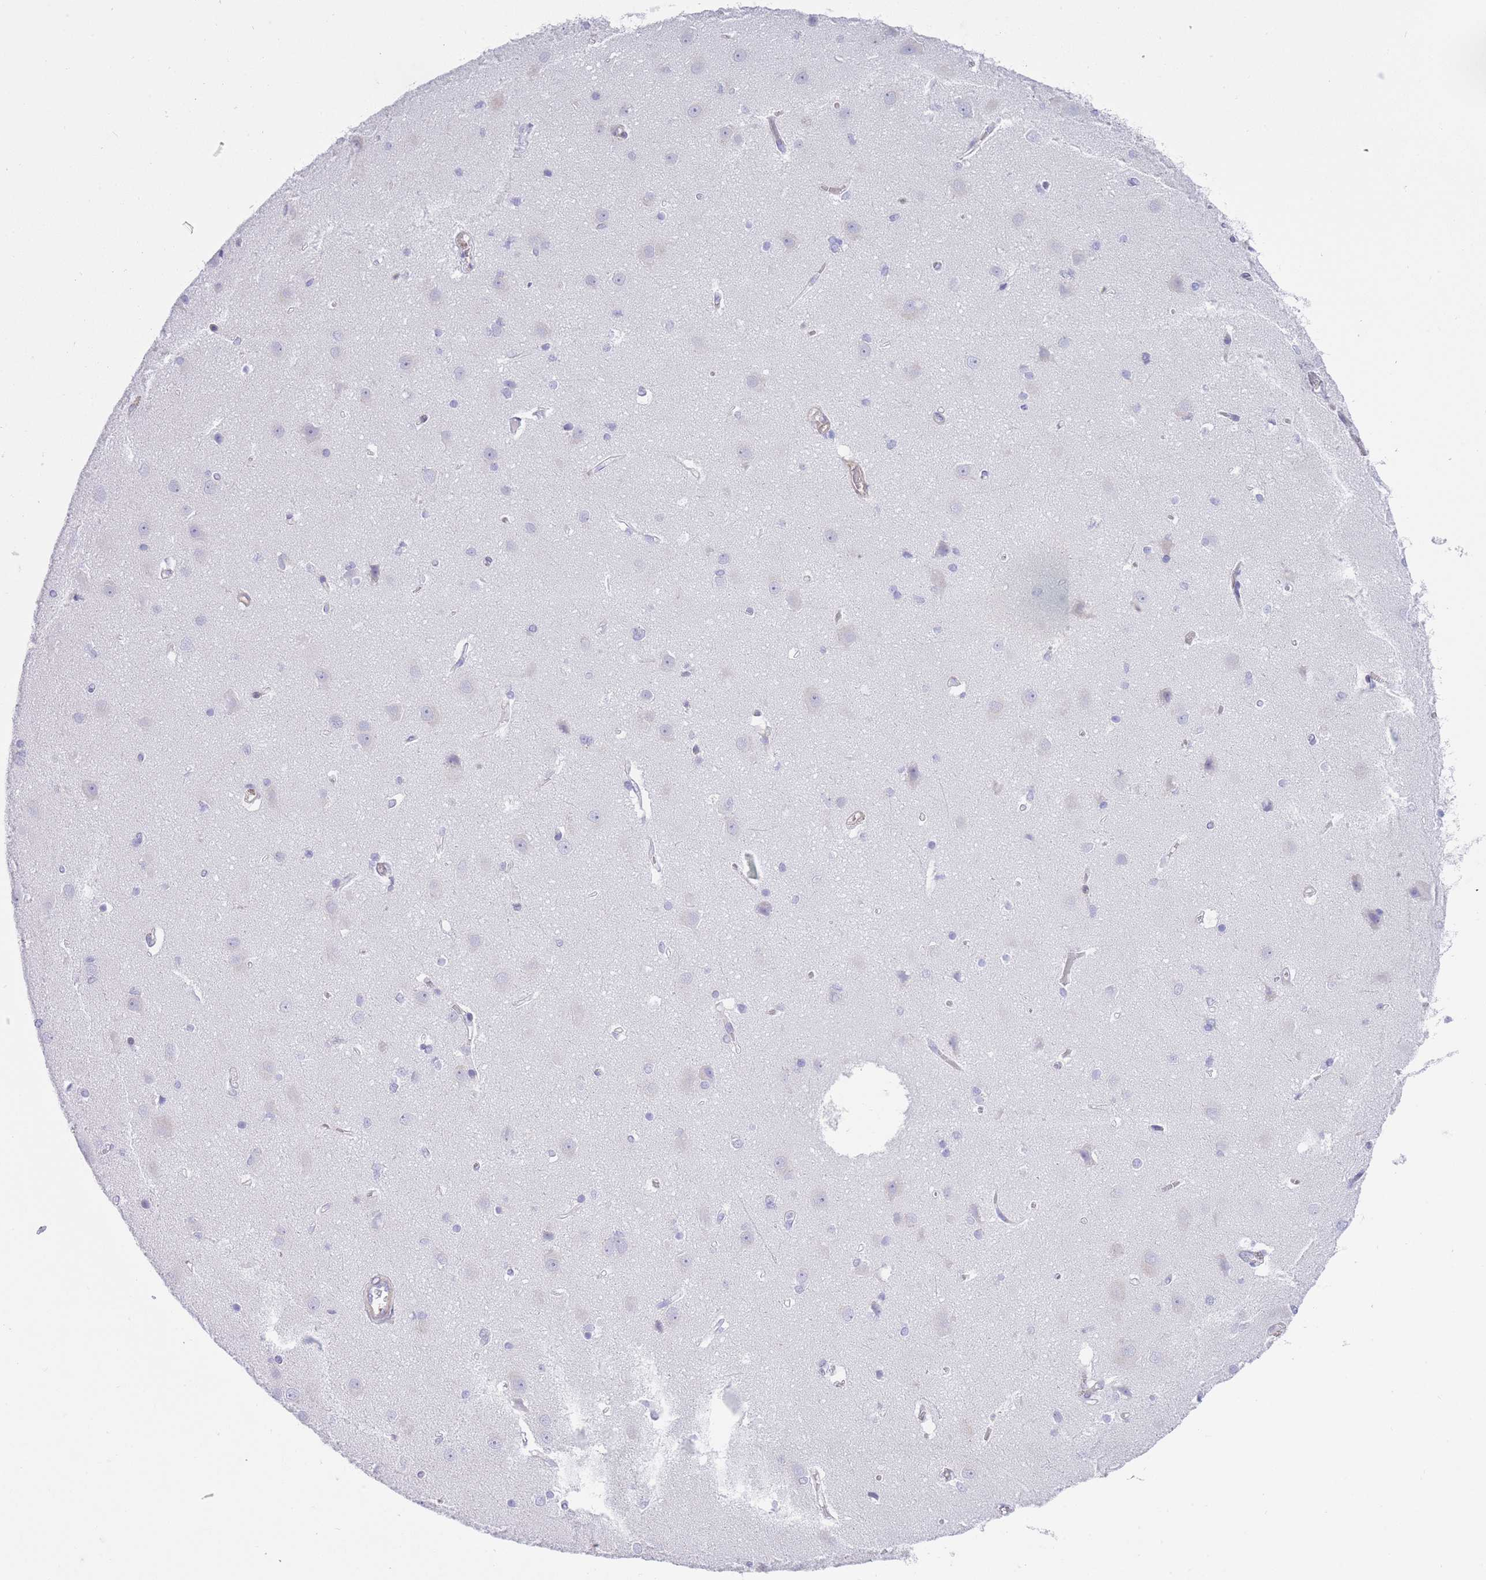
{"staining": {"intensity": "negative", "quantity": "none", "location": "none"}, "tissue": "cerebral cortex", "cell_type": "Endothelial cells", "image_type": "normal", "snomed": [{"axis": "morphology", "description": "Normal tissue, NOS"}, {"axis": "topography", "description": "Cerebral cortex"}], "caption": "A photomicrograph of cerebral cortex stained for a protein reveals no brown staining in endothelial cells. Brightfield microscopy of IHC stained with DAB (3,3'-diaminobenzidine) (brown) and hematoxylin (blue), captured at high magnification.", "gene": "ENSG00000289258", "patient": {"sex": "male", "age": 37}}